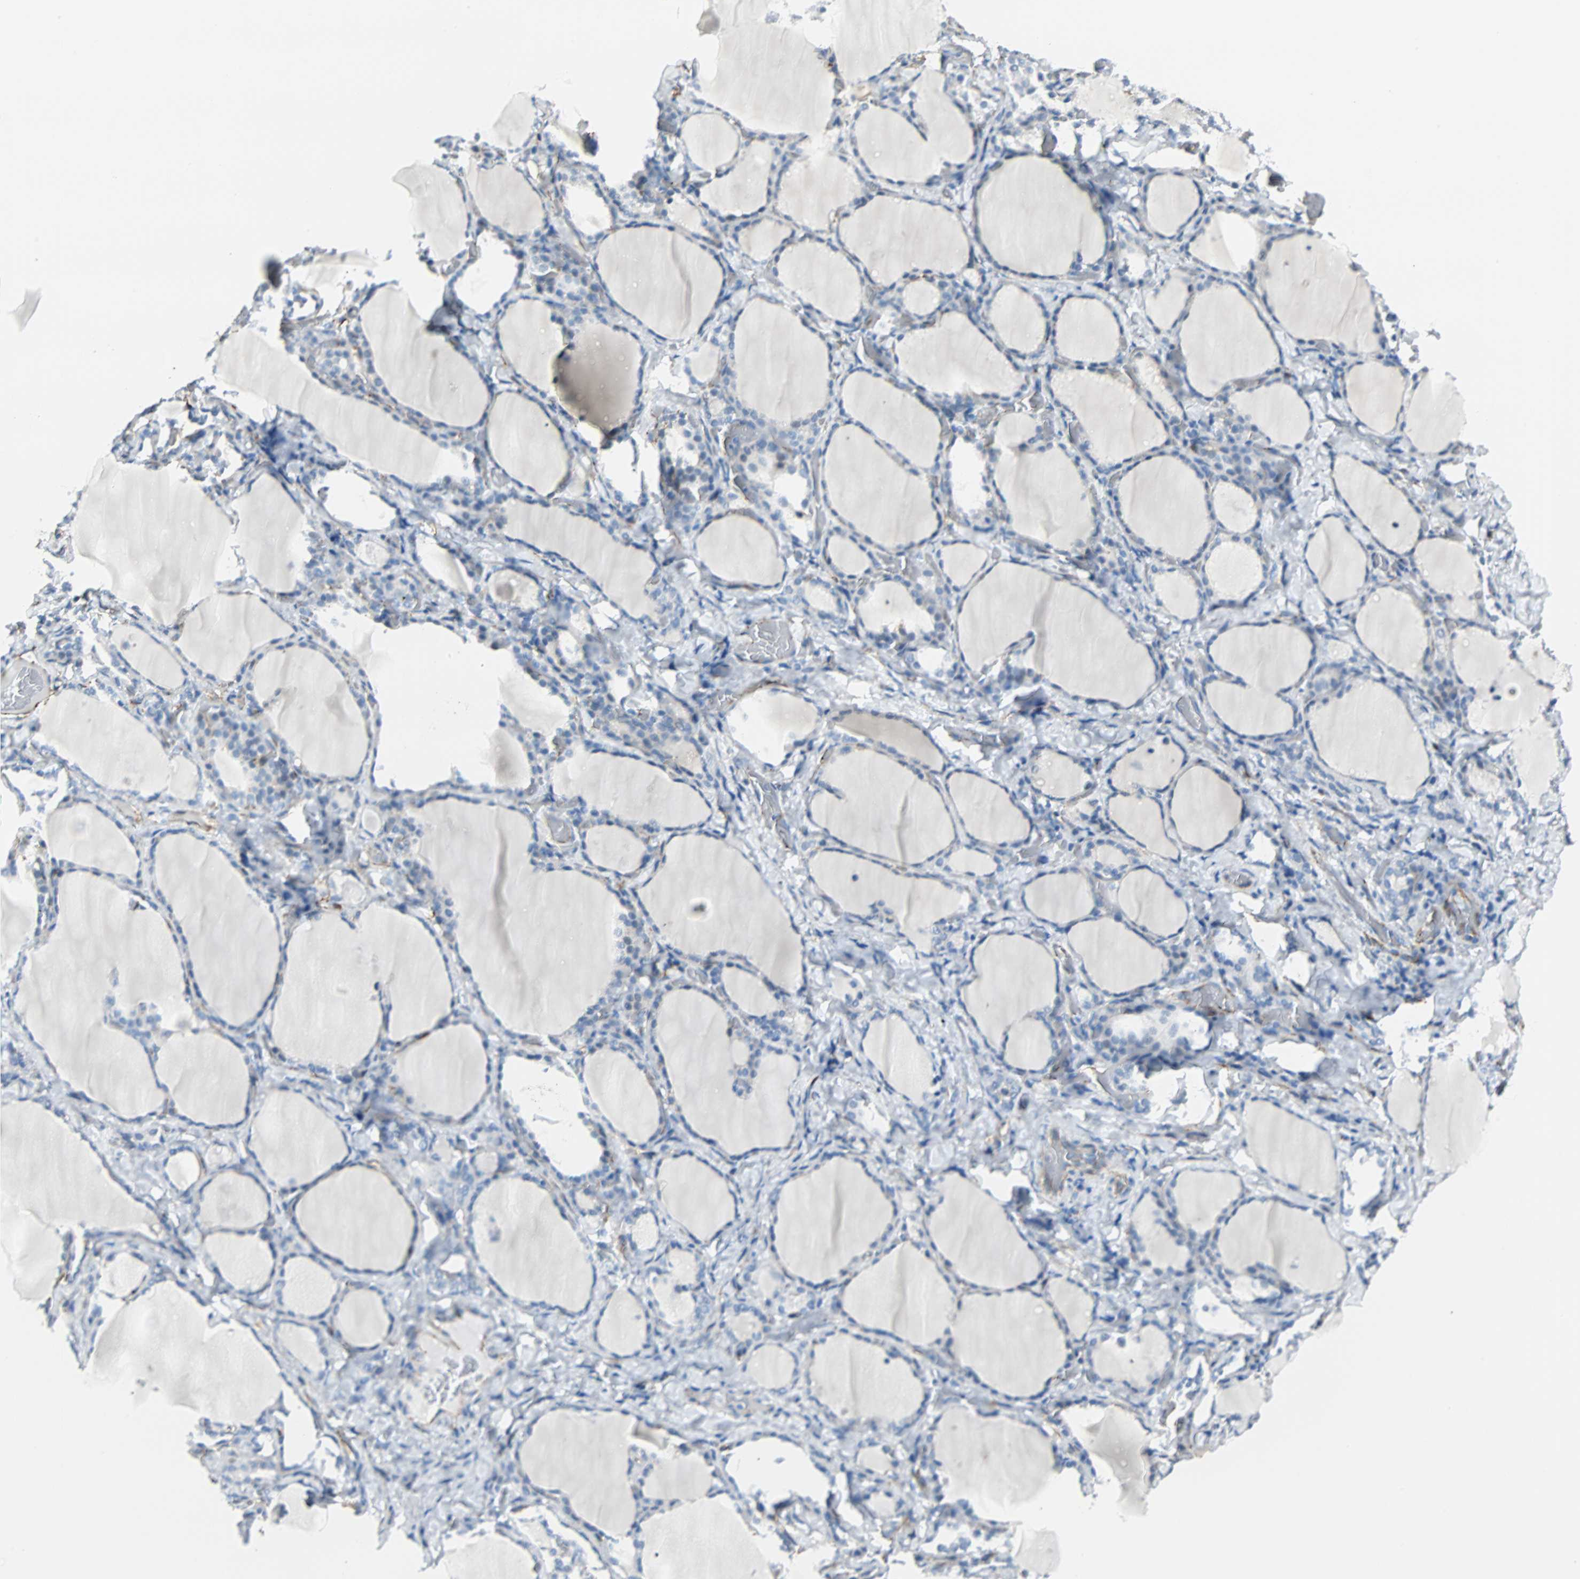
{"staining": {"intensity": "weak", "quantity": "<25%", "location": "cytoplasmic/membranous"}, "tissue": "thyroid gland", "cell_type": "Glandular cells", "image_type": "normal", "snomed": [{"axis": "morphology", "description": "Normal tissue, NOS"}, {"axis": "morphology", "description": "Papillary adenocarcinoma, NOS"}, {"axis": "topography", "description": "Thyroid gland"}], "caption": "The image reveals no staining of glandular cells in benign thyroid gland.", "gene": "VPS9D1", "patient": {"sex": "female", "age": 30}}